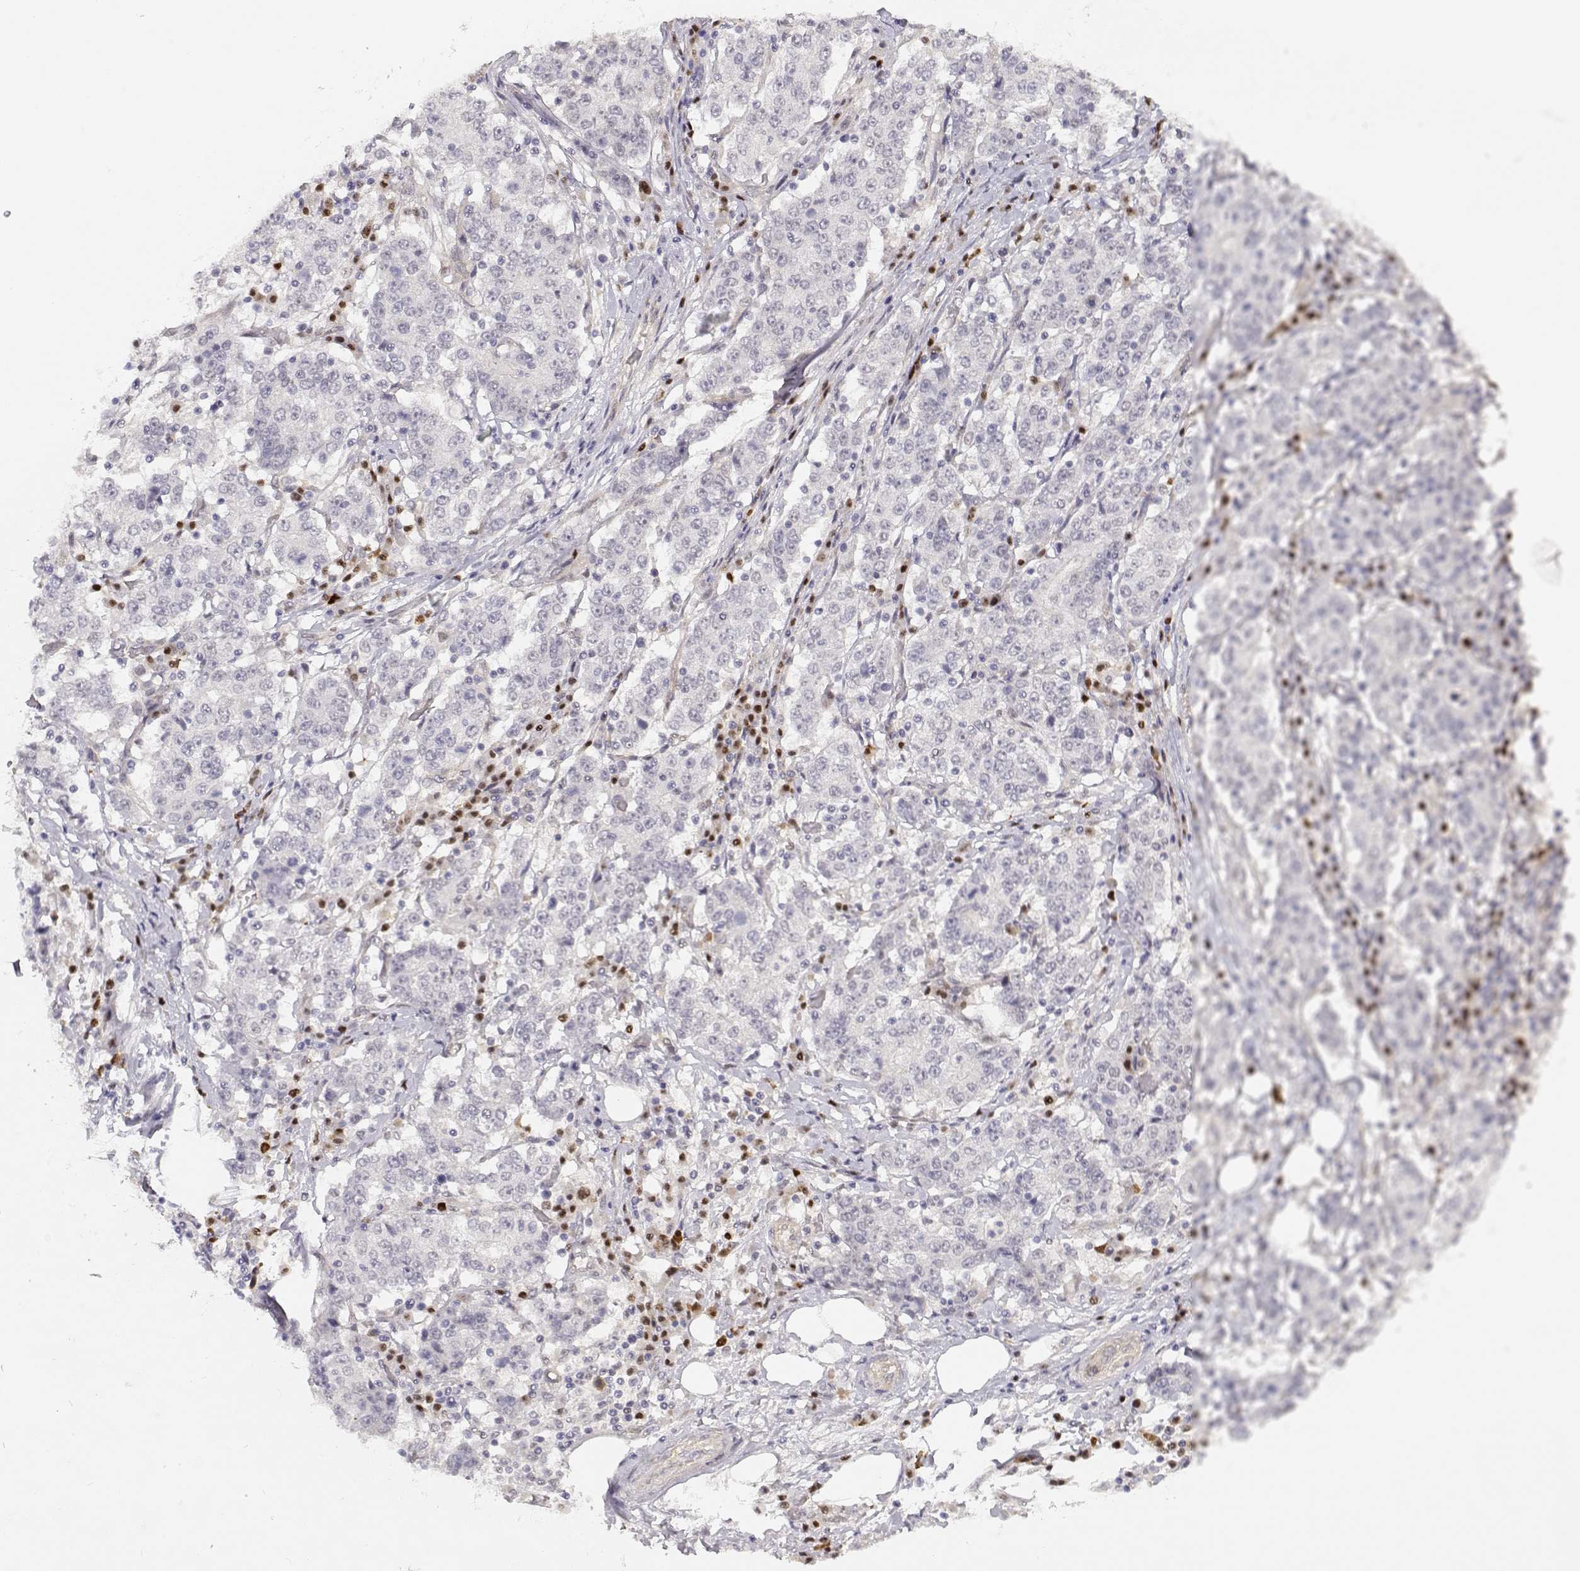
{"staining": {"intensity": "negative", "quantity": "none", "location": "none"}, "tissue": "stomach cancer", "cell_type": "Tumor cells", "image_type": "cancer", "snomed": [{"axis": "morphology", "description": "Adenocarcinoma, NOS"}, {"axis": "topography", "description": "Stomach"}], "caption": "Immunohistochemistry (IHC) of human stomach adenocarcinoma reveals no staining in tumor cells.", "gene": "EAF2", "patient": {"sex": "male", "age": 59}}